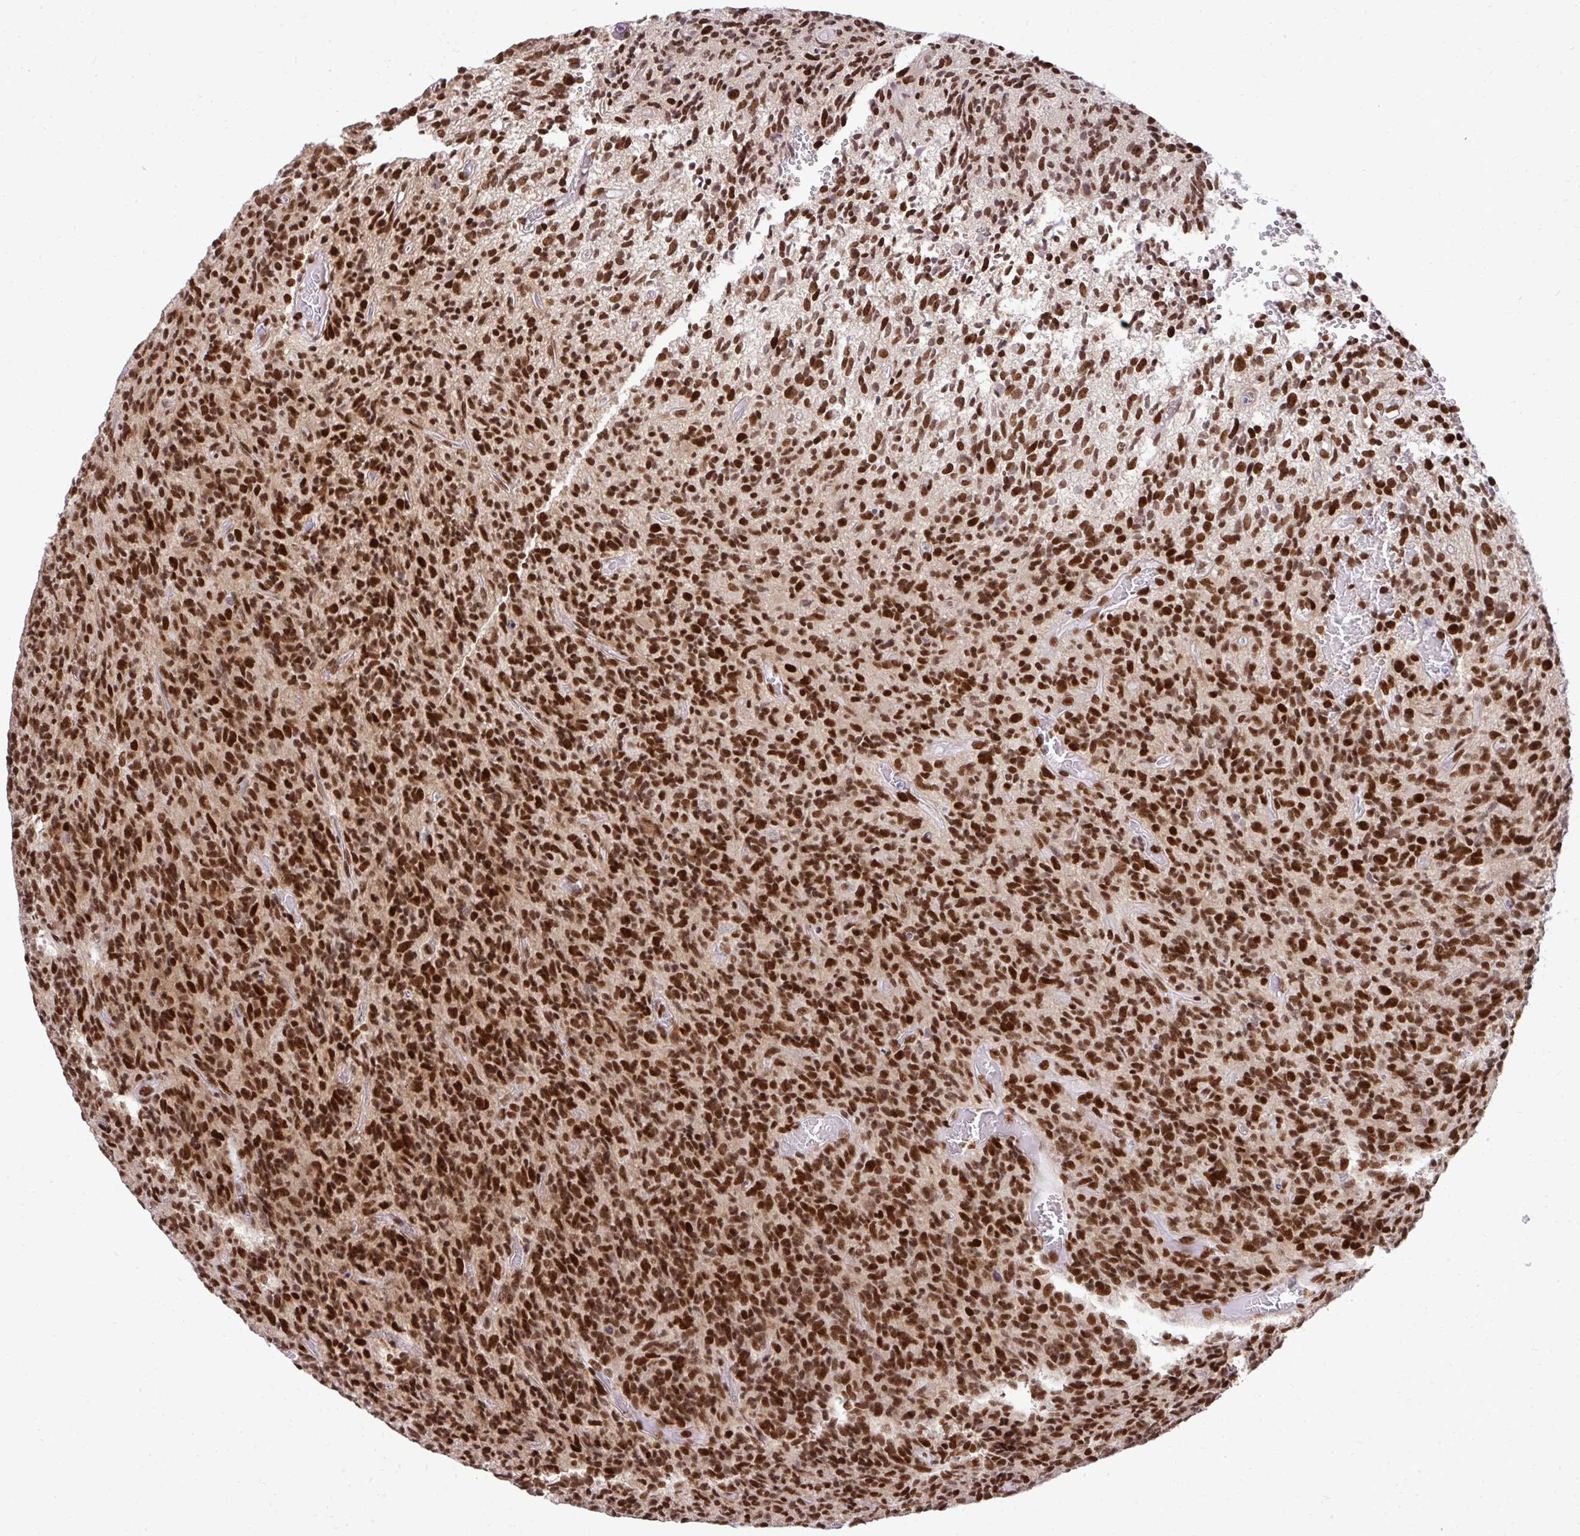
{"staining": {"intensity": "strong", "quantity": ">75%", "location": "nuclear"}, "tissue": "glioma", "cell_type": "Tumor cells", "image_type": "cancer", "snomed": [{"axis": "morphology", "description": "Glioma, malignant, High grade"}, {"axis": "topography", "description": "Brain"}], "caption": "There is high levels of strong nuclear staining in tumor cells of glioma, as demonstrated by immunohistochemical staining (brown color).", "gene": "CDYL", "patient": {"sex": "male", "age": 76}}